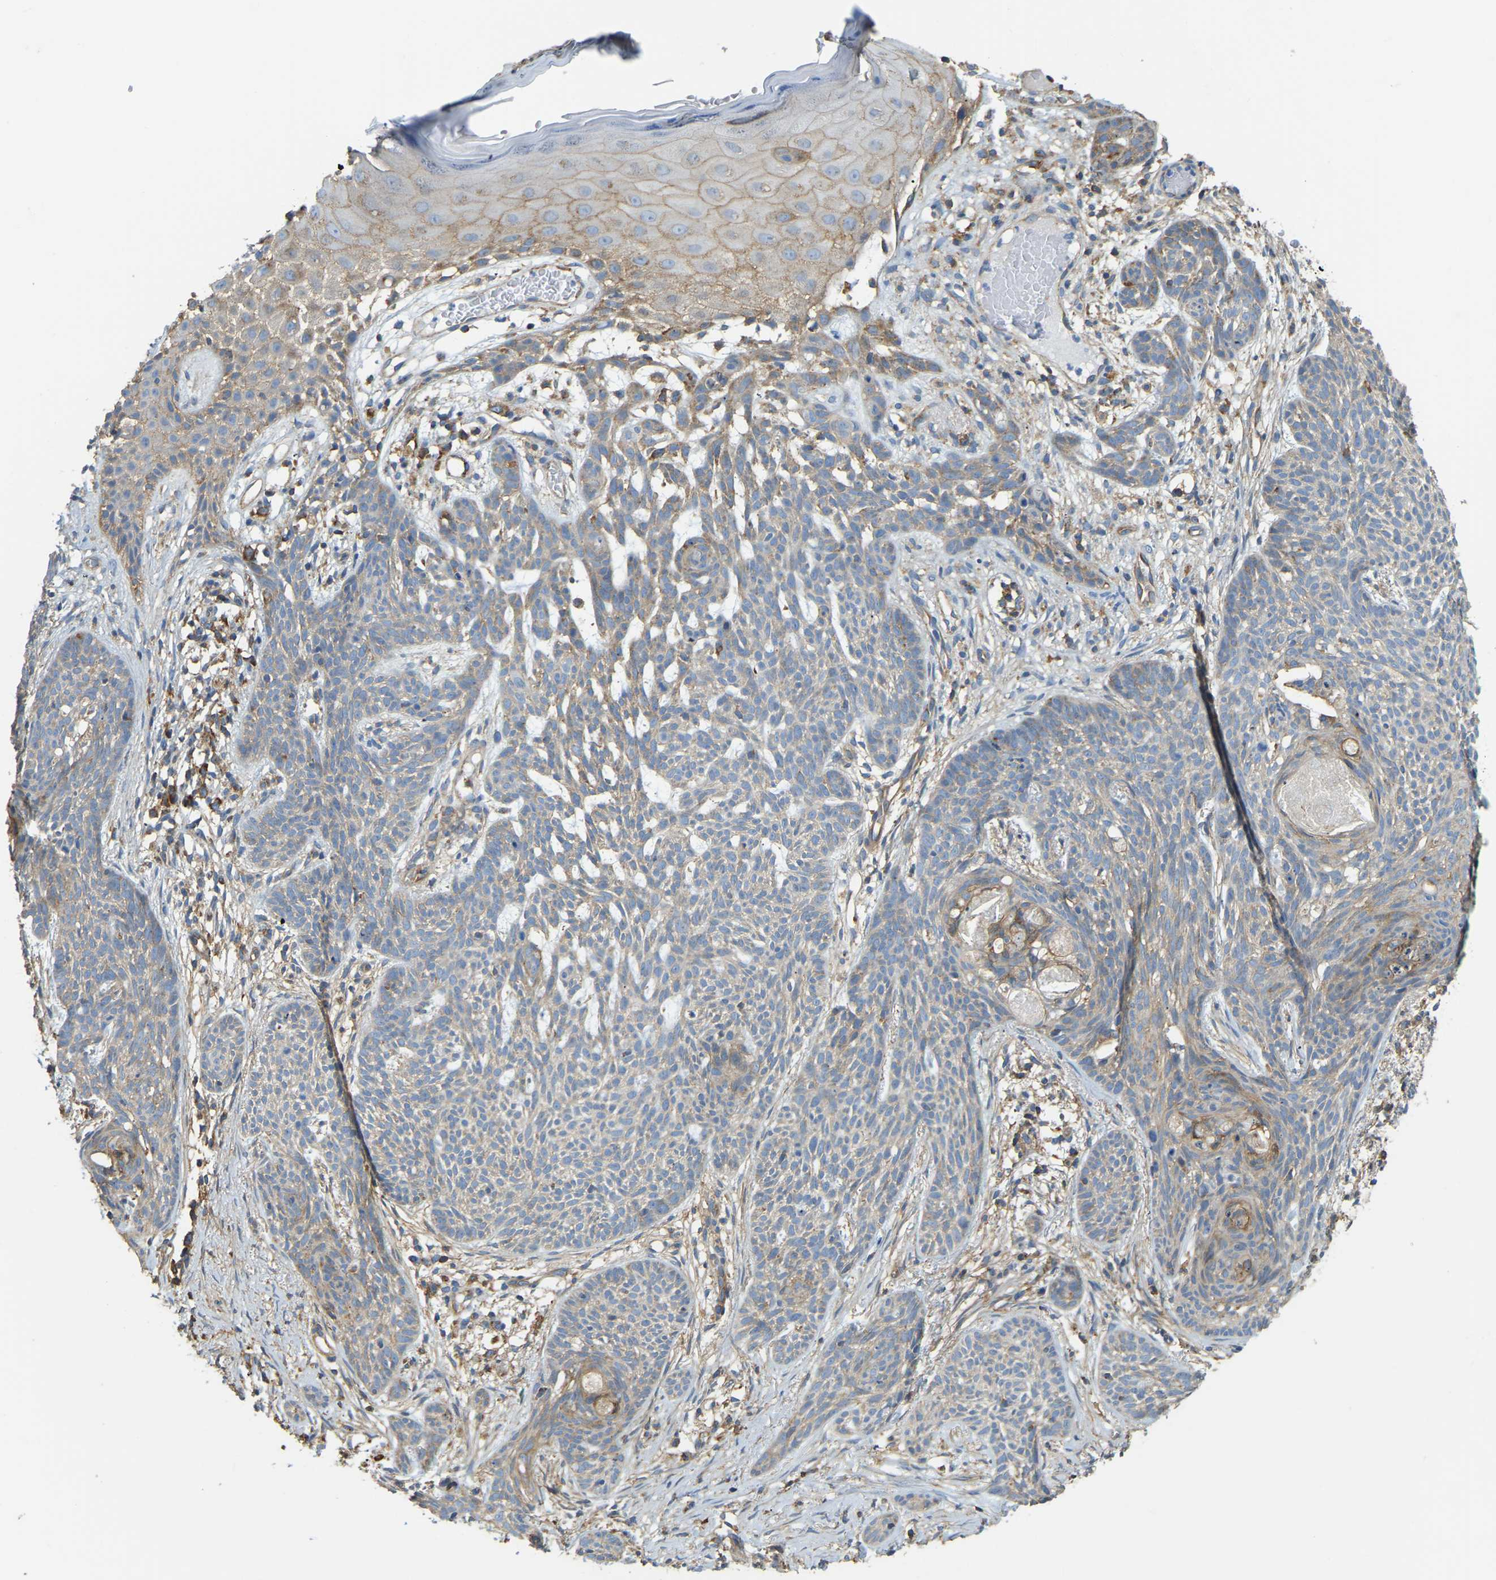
{"staining": {"intensity": "moderate", "quantity": ">75%", "location": "cytoplasmic/membranous"}, "tissue": "skin cancer", "cell_type": "Tumor cells", "image_type": "cancer", "snomed": [{"axis": "morphology", "description": "Basal cell carcinoma"}, {"axis": "topography", "description": "Skin"}], "caption": "Skin basal cell carcinoma tissue displays moderate cytoplasmic/membranous expression in about >75% of tumor cells, visualized by immunohistochemistry.", "gene": "AHNAK", "patient": {"sex": "female", "age": 59}}